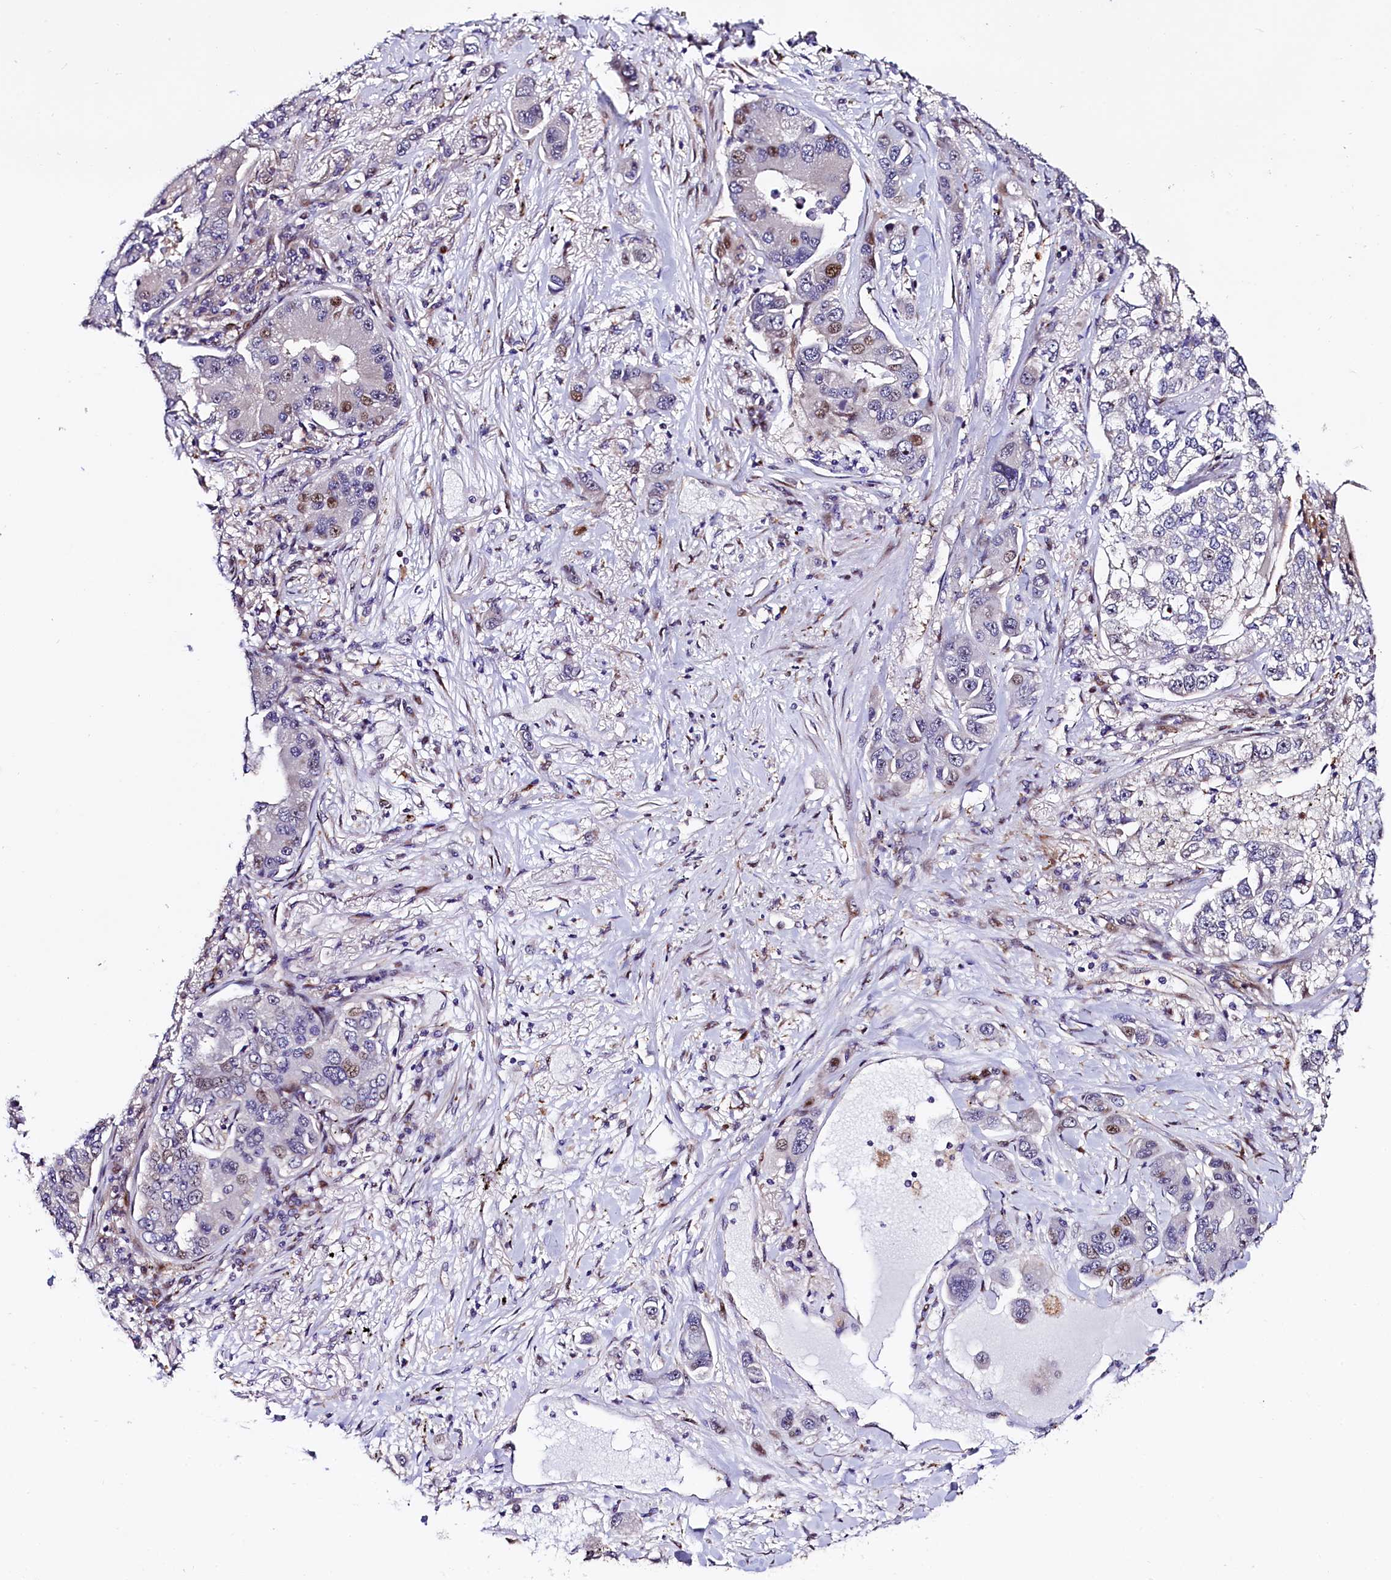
{"staining": {"intensity": "moderate", "quantity": "<25%", "location": "nuclear"}, "tissue": "lung cancer", "cell_type": "Tumor cells", "image_type": "cancer", "snomed": [{"axis": "morphology", "description": "Adenocarcinoma, NOS"}, {"axis": "topography", "description": "Lung"}], "caption": "Tumor cells demonstrate moderate nuclear staining in approximately <25% of cells in lung cancer (adenocarcinoma). (brown staining indicates protein expression, while blue staining denotes nuclei).", "gene": "TRMT112", "patient": {"sex": "male", "age": 49}}